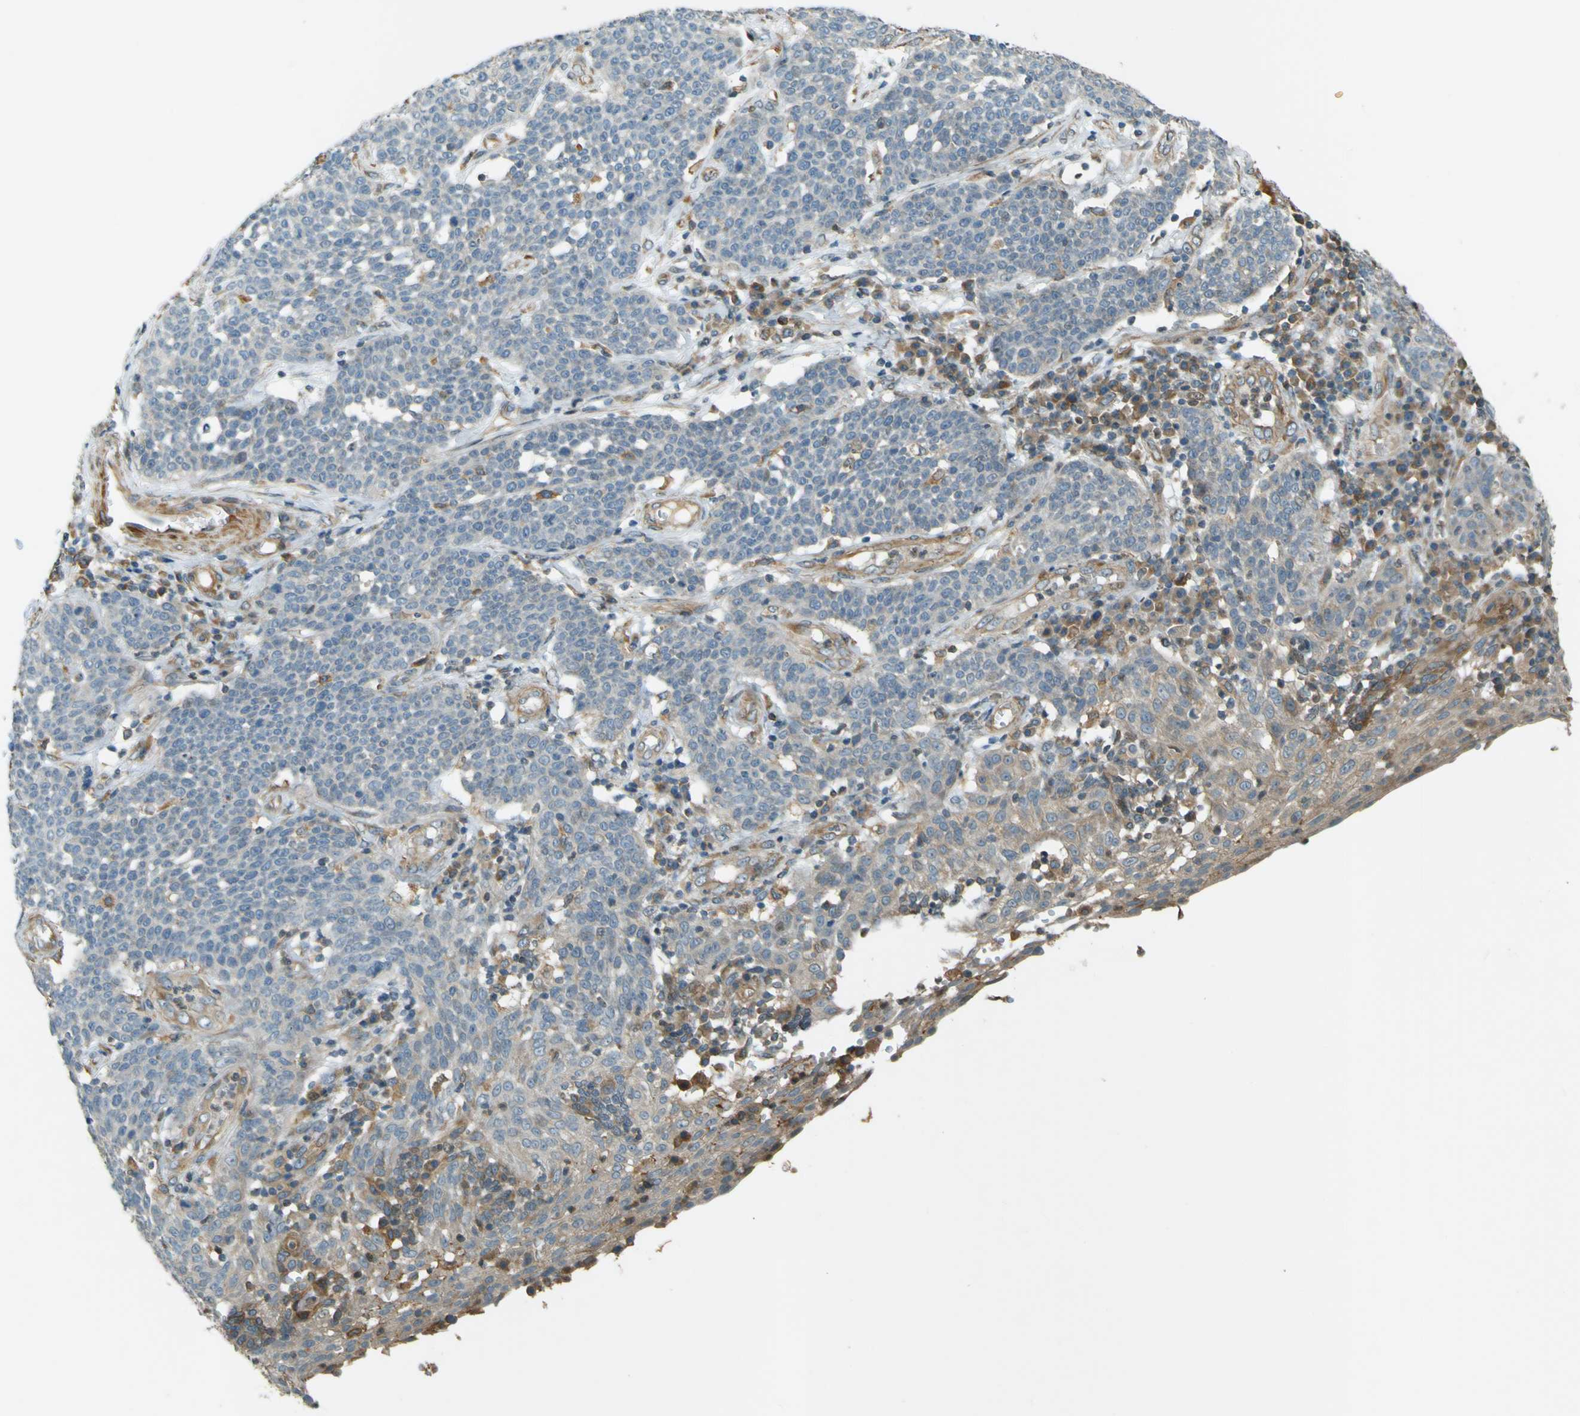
{"staining": {"intensity": "weak", "quantity": "25%-75%", "location": "cytoplasmic/membranous"}, "tissue": "cervical cancer", "cell_type": "Tumor cells", "image_type": "cancer", "snomed": [{"axis": "morphology", "description": "Squamous cell carcinoma, NOS"}, {"axis": "topography", "description": "Cervix"}], "caption": "The image demonstrates immunohistochemical staining of cervical cancer (squamous cell carcinoma). There is weak cytoplasmic/membranous expression is identified in about 25%-75% of tumor cells.", "gene": "LPCAT1", "patient": {"sex": "female", "age": 34}}